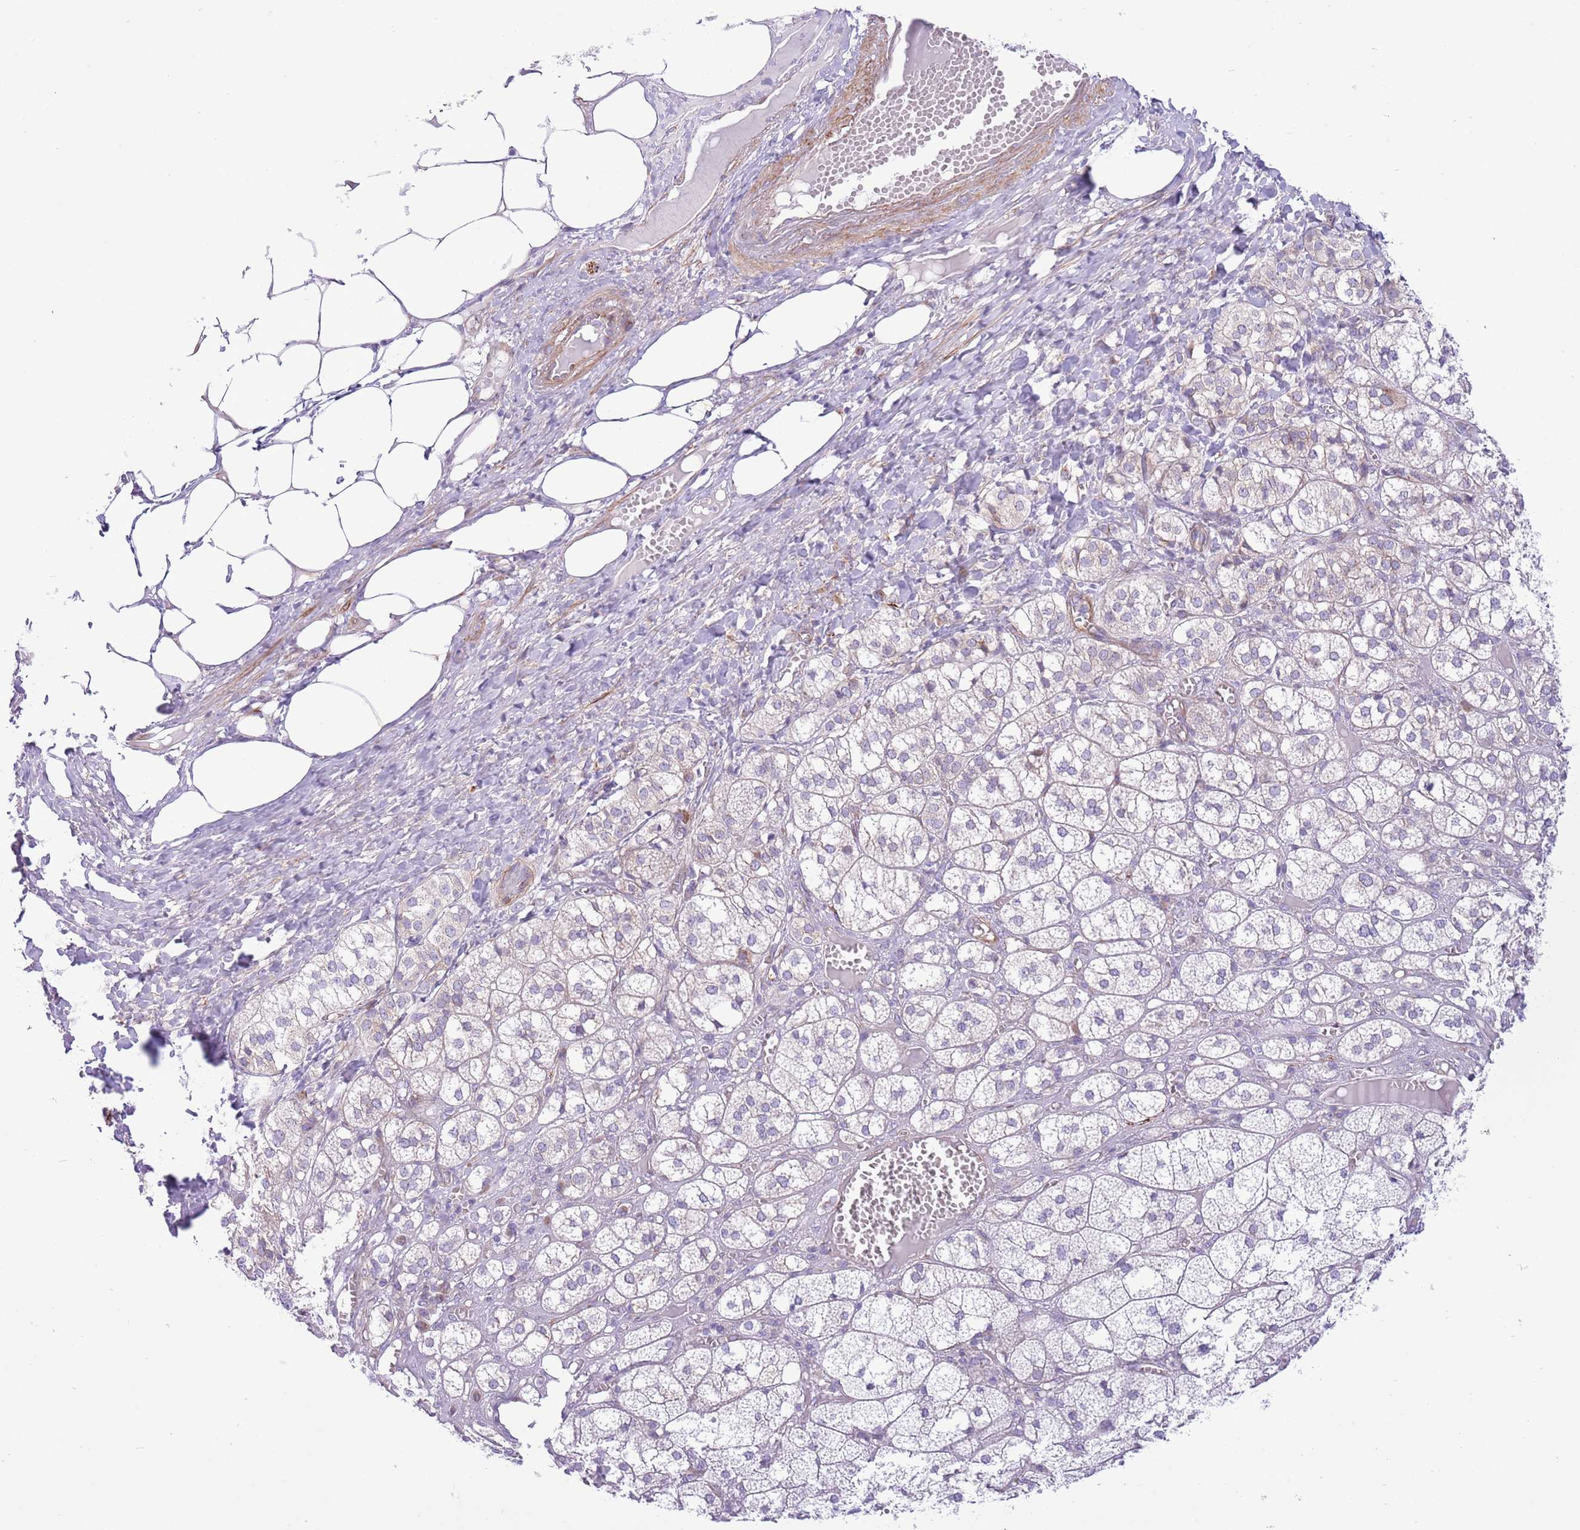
{"staining": {"intensity": "weak", "quantity": "<25%", "location": "cytoplasmic/membranous"}, "tissue": "adrenal gland", "cell_type": "Glandular cells", "image_type": "normal", "snomed": [{"axis": "morphology", "description": "Normal tissue, NOS"}, {"axis": "topography", "description": "Adrenal gland"}], "caption": "Immunohistochemistry of unremarkable human adrenal gland shows no positivity in glandular cells. (DAB (3,3'-diaminobenzidine) immunohistochemistry visualized using brightfield microscopy, high magnification).", "gene": "ZC4H2", "patient": {"sex": "female", "age": 61}}